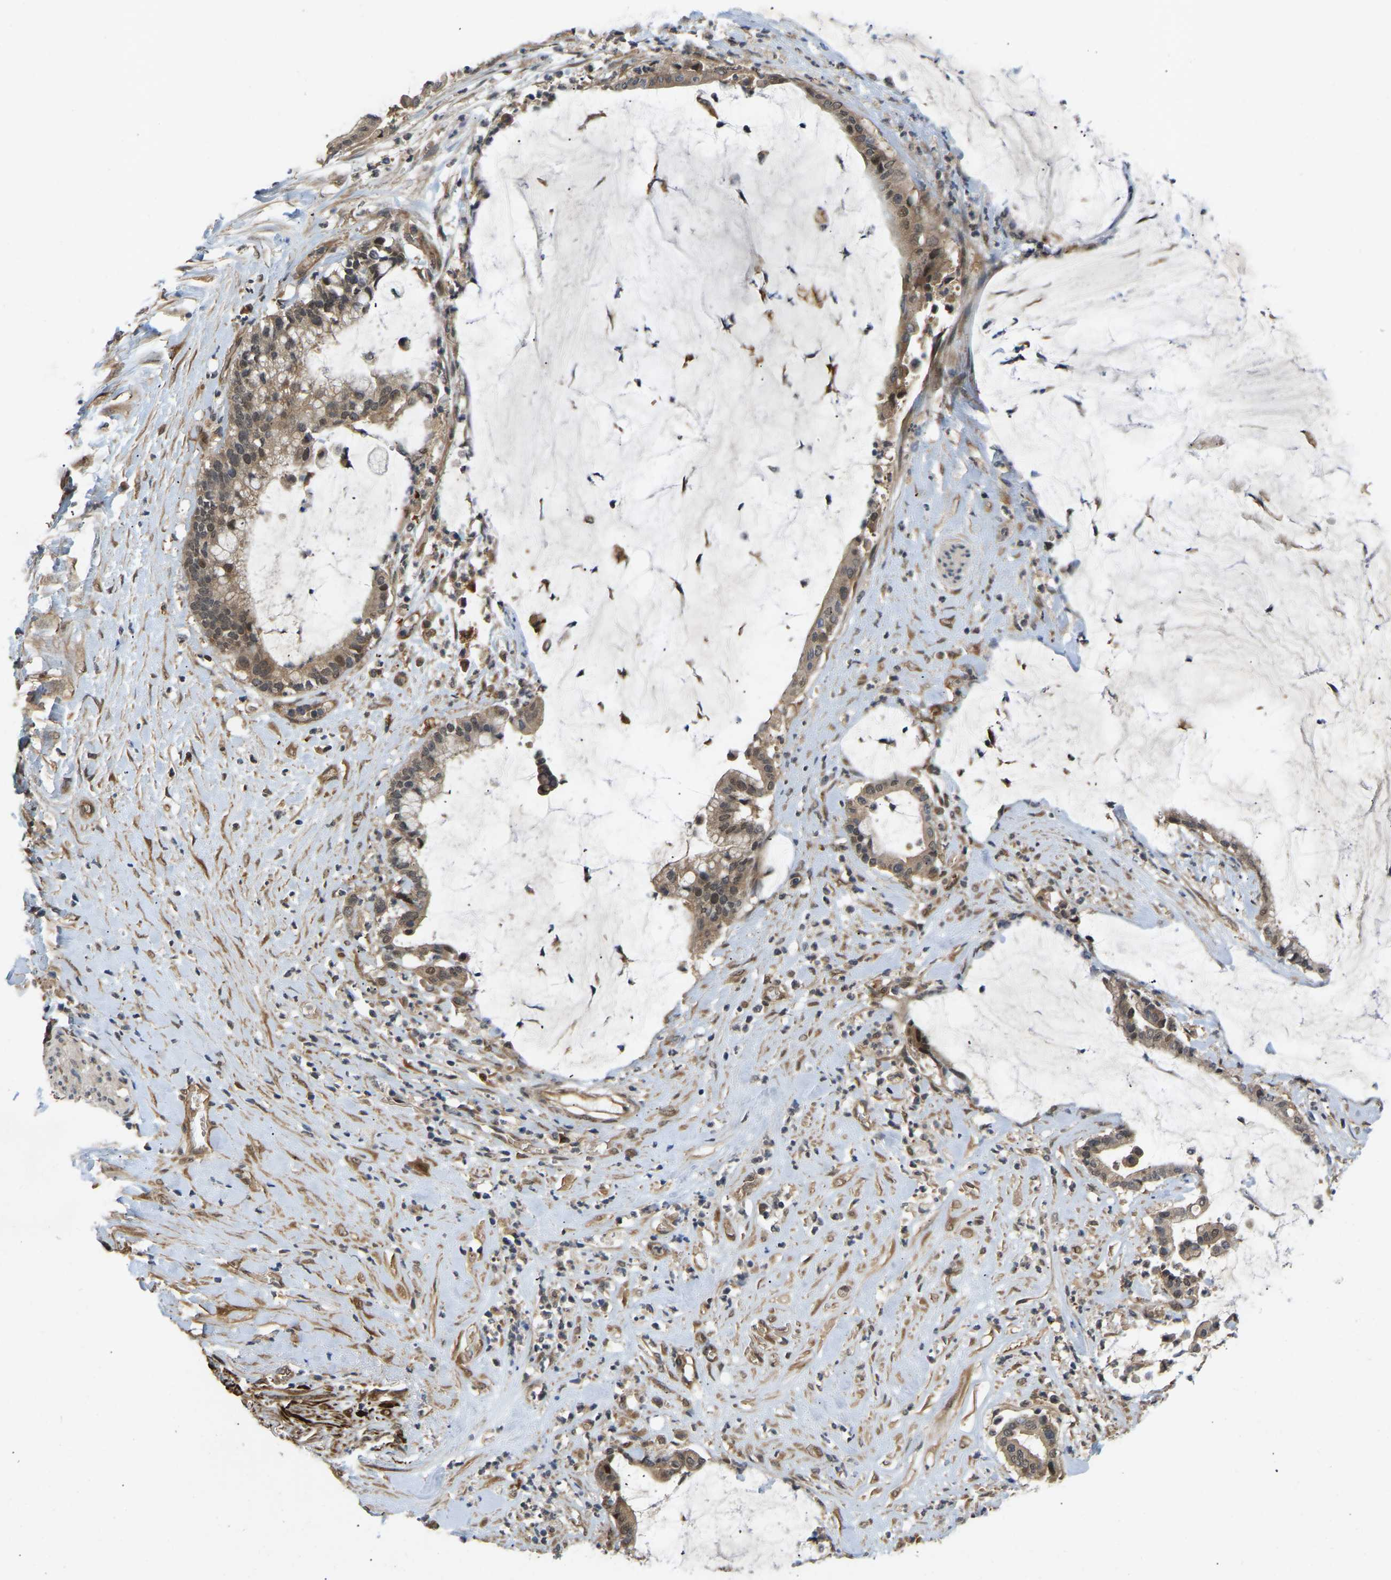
{"staining": {"intensity": "moderate", "quantity": ">75%", "location": "cytoplasmic/membranous,nuclear"}, "tissue": "pancreatic cancer", "cell_type": "Tumor cells", "image_type": "cancer", "snomed": [{"axis": "morphology", "description": "Adenocarcinoma, NOS"}, {"axis": "topography", "description": "Pancreas"}], "caption": "DAB immunohistochemical staining of pancreatic cancer demonstrates moderate cytoplasmic/membranous and nuclear protein expression in about >75% of tumor cells.", "gene": "LIMK2", "patient": {"sex": "male", "age": 41}}